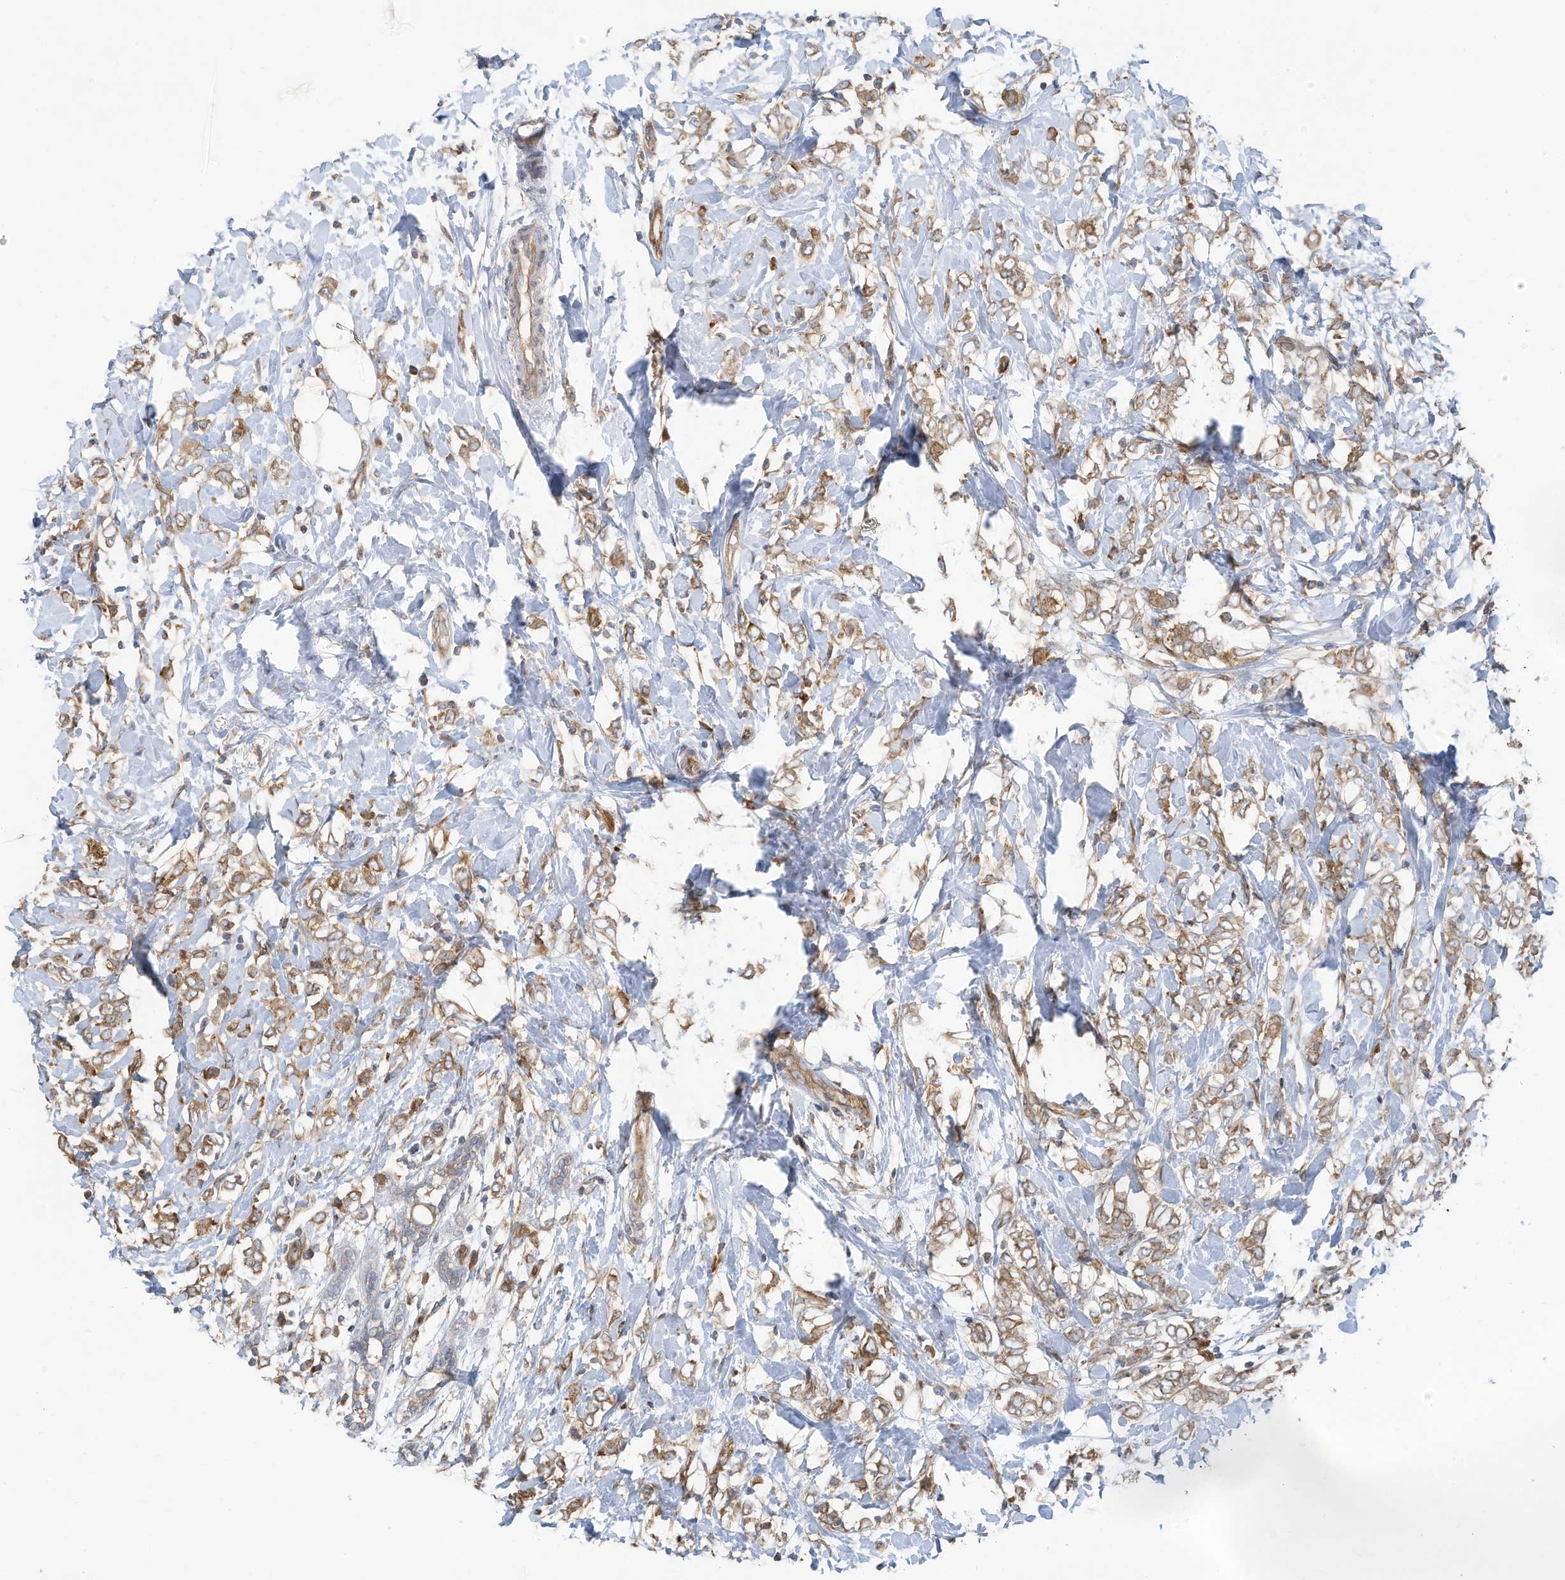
{"staining": {"intensity": "moderate", "quantity": ">75%", "location": "cytoplasmic/membranous"}, "tissue": "breast cancer", "cell_type": "Tumor cells", "image_type": "cancer", "snomed": [{"axis": "morphology", "description": "Normal tissue, NOS"}, {"axis": "morphology", "description": "Lobular carcinoma"}, {"axis": "topography", "description": "Breast"}], "caption": "Moderate cytoplasmic/membranous staining for a protein is present in about >75% of tumor cells of lobular carcinoma (breast) using IHC.", "gene": "USE1", "patient": {"sex": "female", "age": 47}}